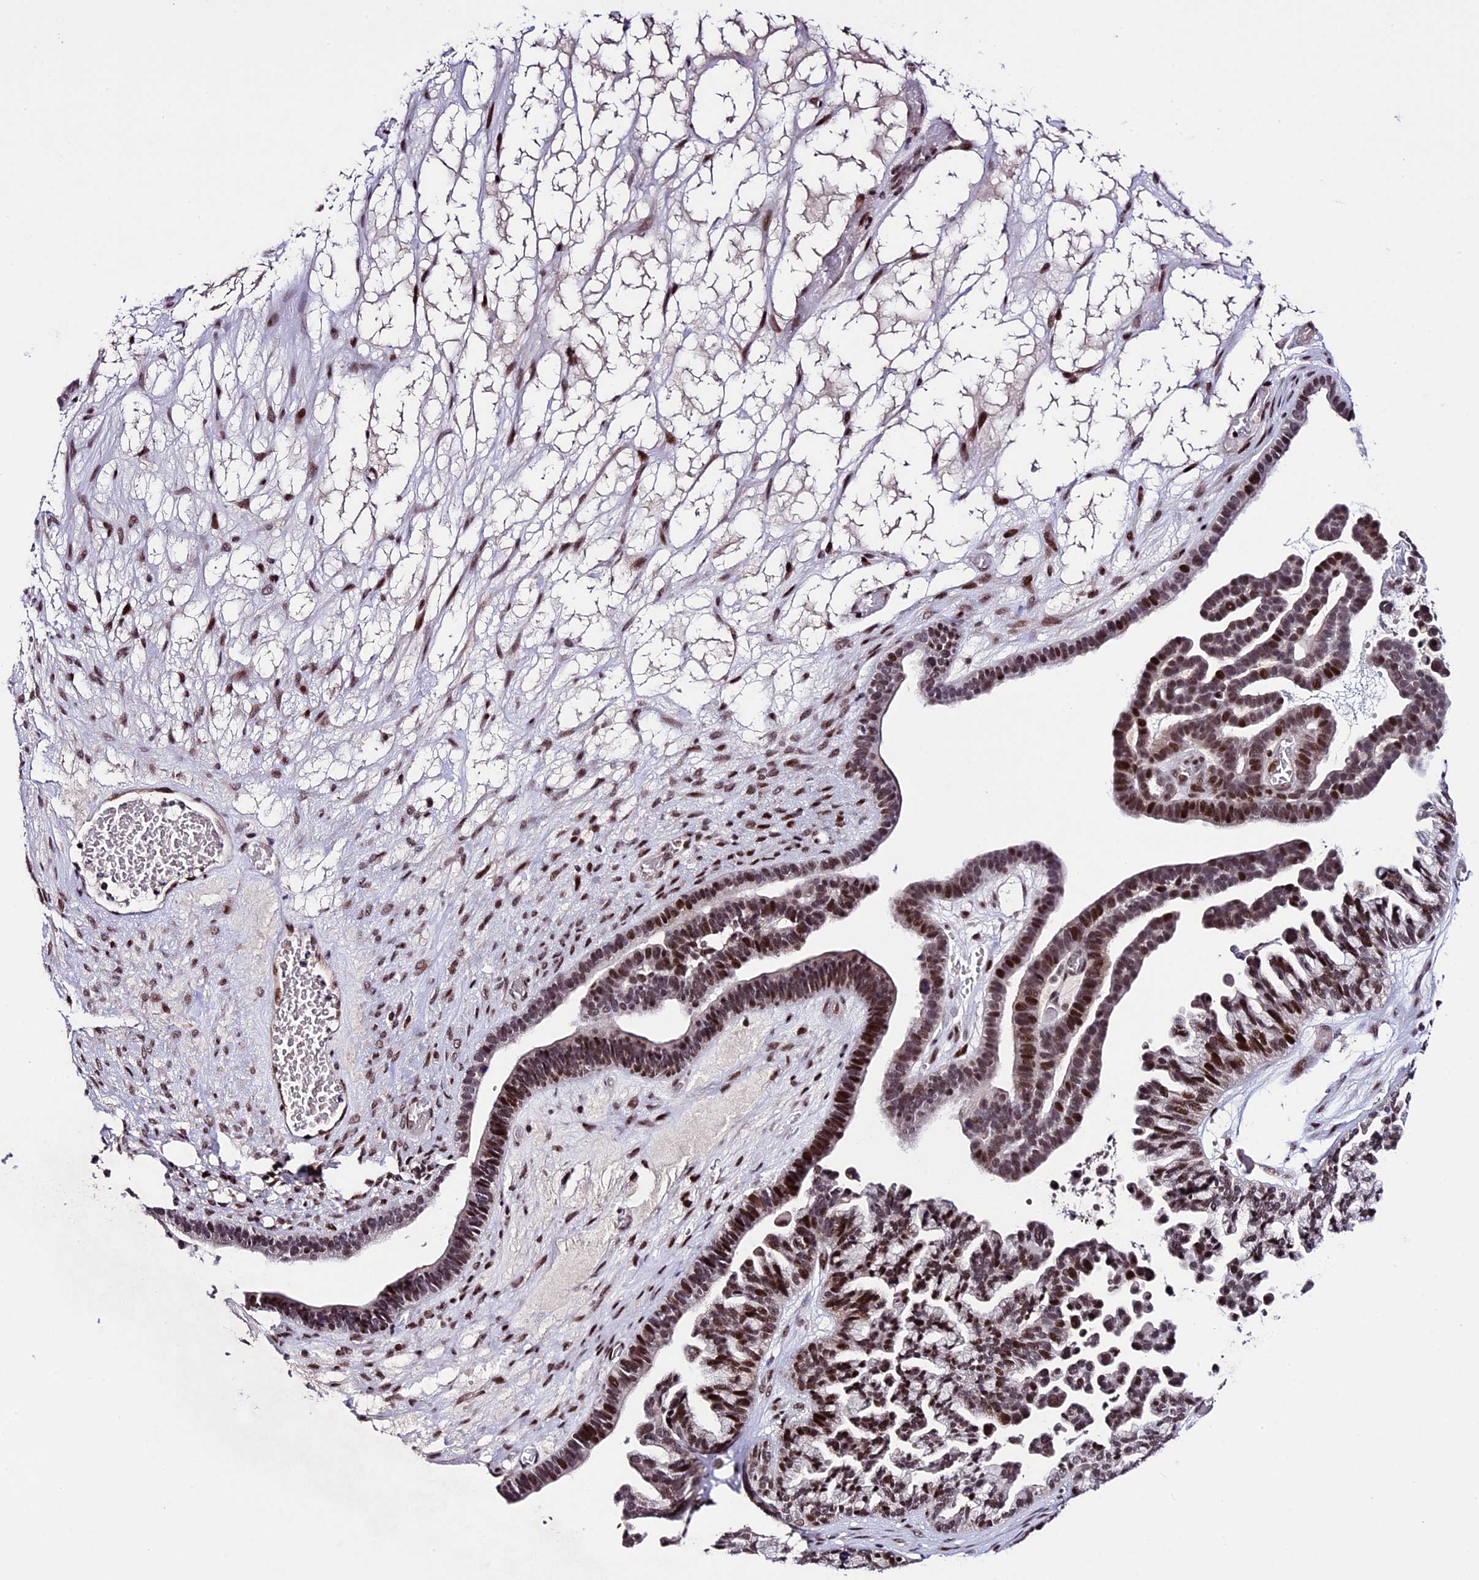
{"staining": {"intensity": "strong", "quantity": ">75%", "location": "nuclear"}, "tissue": "ovarian cancer", "cell_type": "Tumor cells", "image_type": "cancer", "snomed": [{"axis": "morphology", "description": "Cystadenocarcinoma, serous, NOS"}, {"axis": "topography", "description": "Ovary"}], "caption": "Immunohistochemistry (IHC) (DAB) staining of ovarian cancer (serous cystadenocarcinoma) demonstrates strong nuclear protein positivity in about >75% of tumor cells.", "gene": "TCP11L2", "patient": {"sex": "female", "age": 56}}